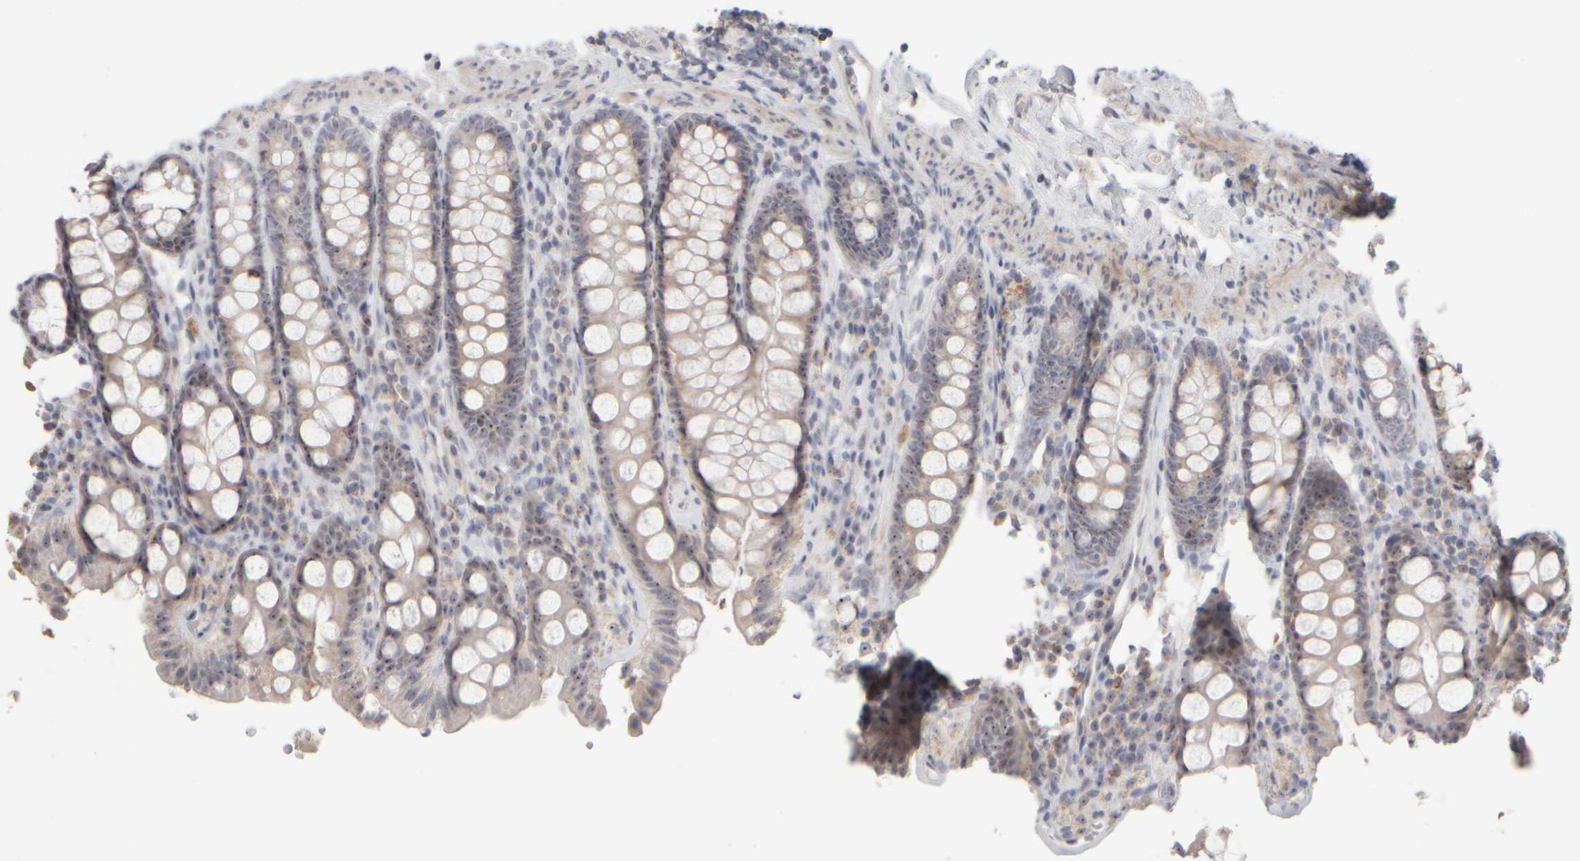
{"staining": {"intensity": "negative", "quantity": "none", "location": "none"}, "tissue": "colon", "cell_type": "Endothelial cells", "image_type": "normal", "snomed": [{"axis": "morphology", "description": "Normal tissue, NOS"}, {"axis": "topography", "description": "Colon"}, {"axis": "topography", "description": "Peripheral nerve tissue"}], "caption": "Immunohistochemical staining of normal colon exhibits no significant staining in endothelial cells. (IHC, brightfield microscopy, high magnification).", "gene": "DCXR", "patient": {"sex": "female", "age": 61}}